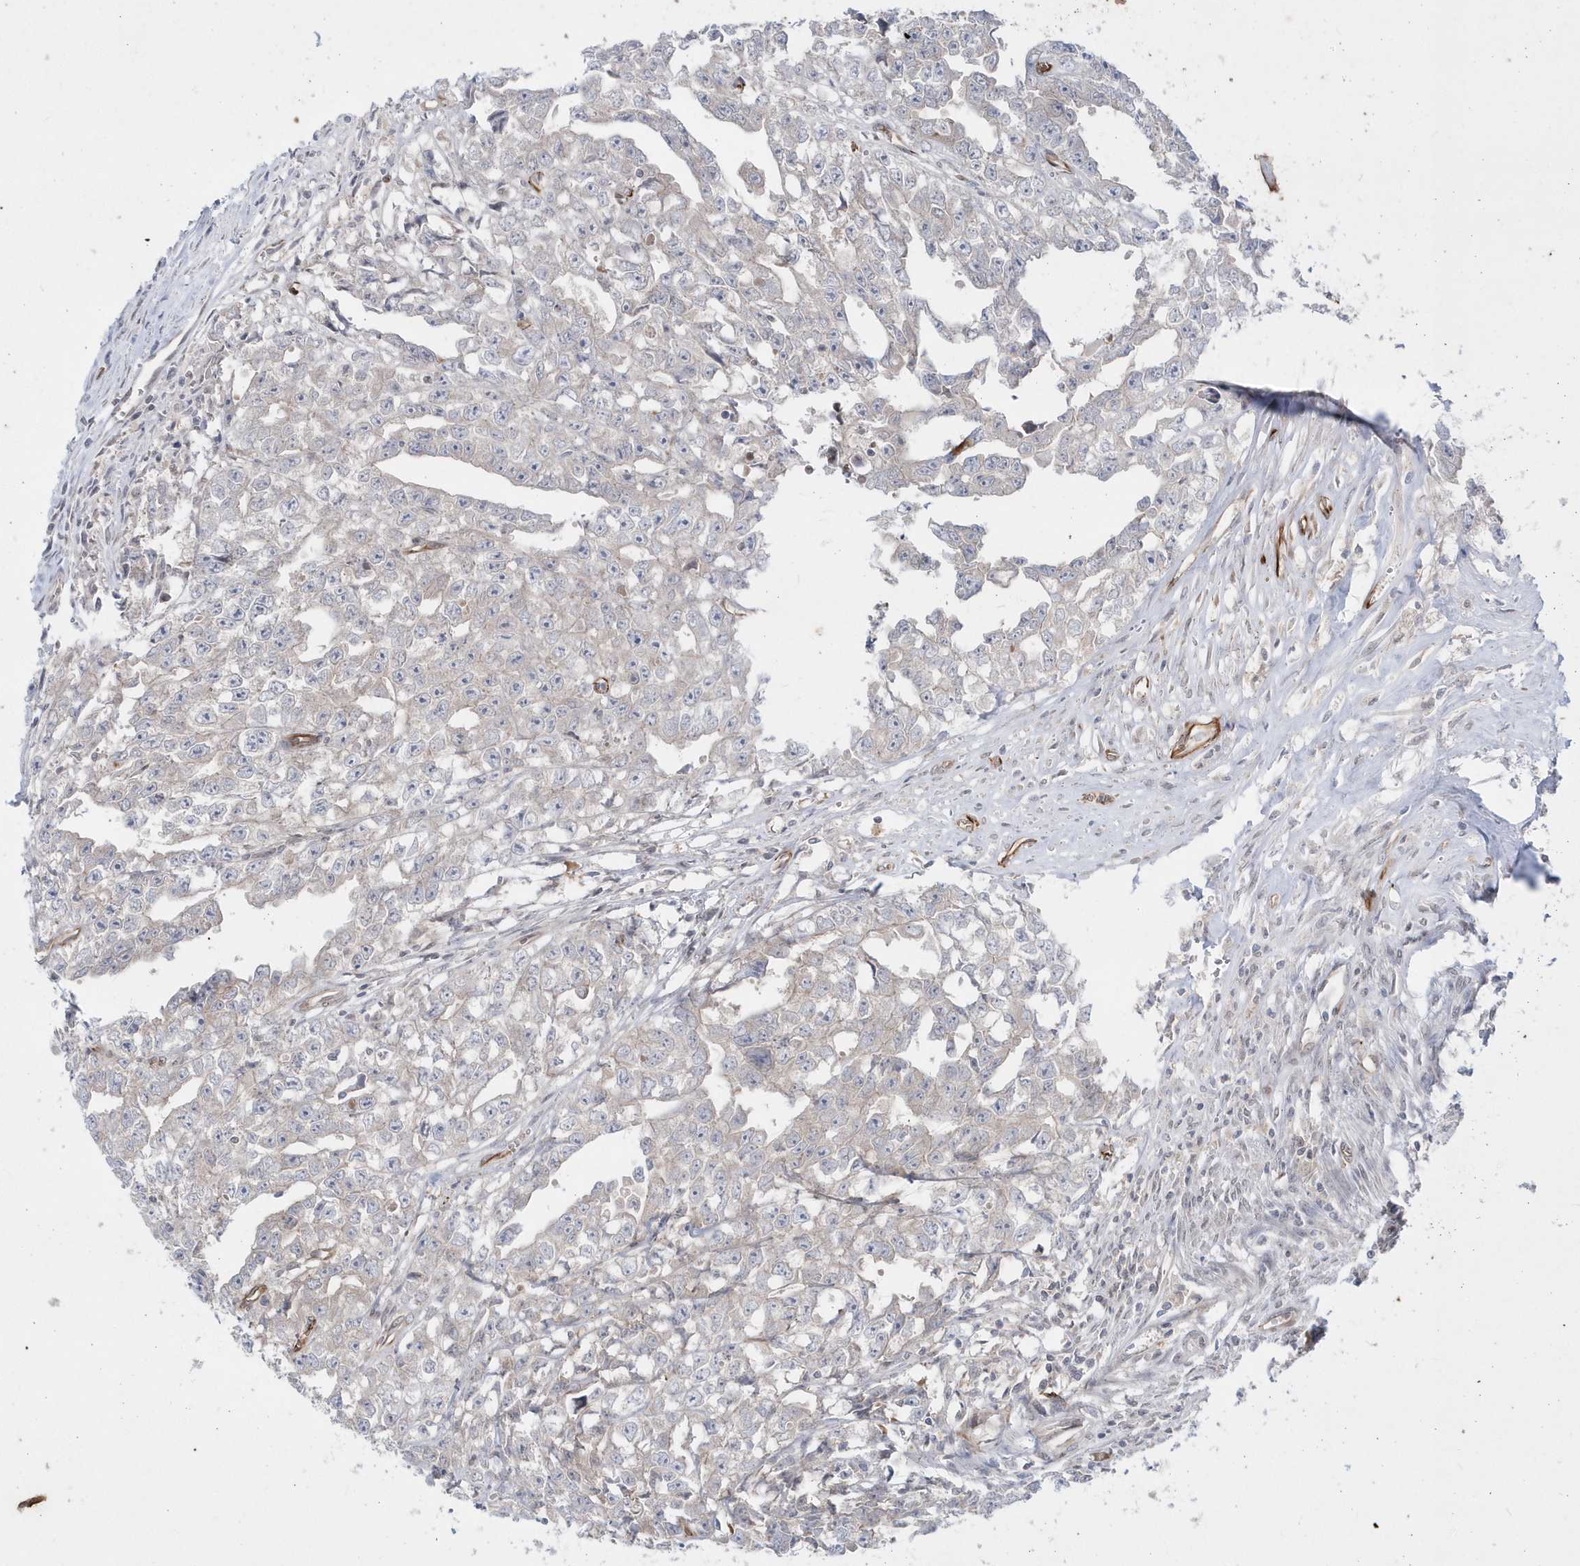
{"staining": {"intensity": "negative", "quantity": "none", "location": "none"}, "tissue": "testis cancer", "cell_type": "Tumor cells", "image_type": "cancer", "snomed": [{"axis": "morphology", "description": "Seminoma, NOS"}, {"axis": "morphology", "description": "Carcinoma, Embryonal, NOS"}, {"axis": "topography", "description": "Testis"}], "caption": "Tumor cells are negative for brown protein staining in testis embryonal carcinoma. (DAB IHC, high magnification).", "gene": "DHX57", "patient": {"sex": "male", "age": 43}}